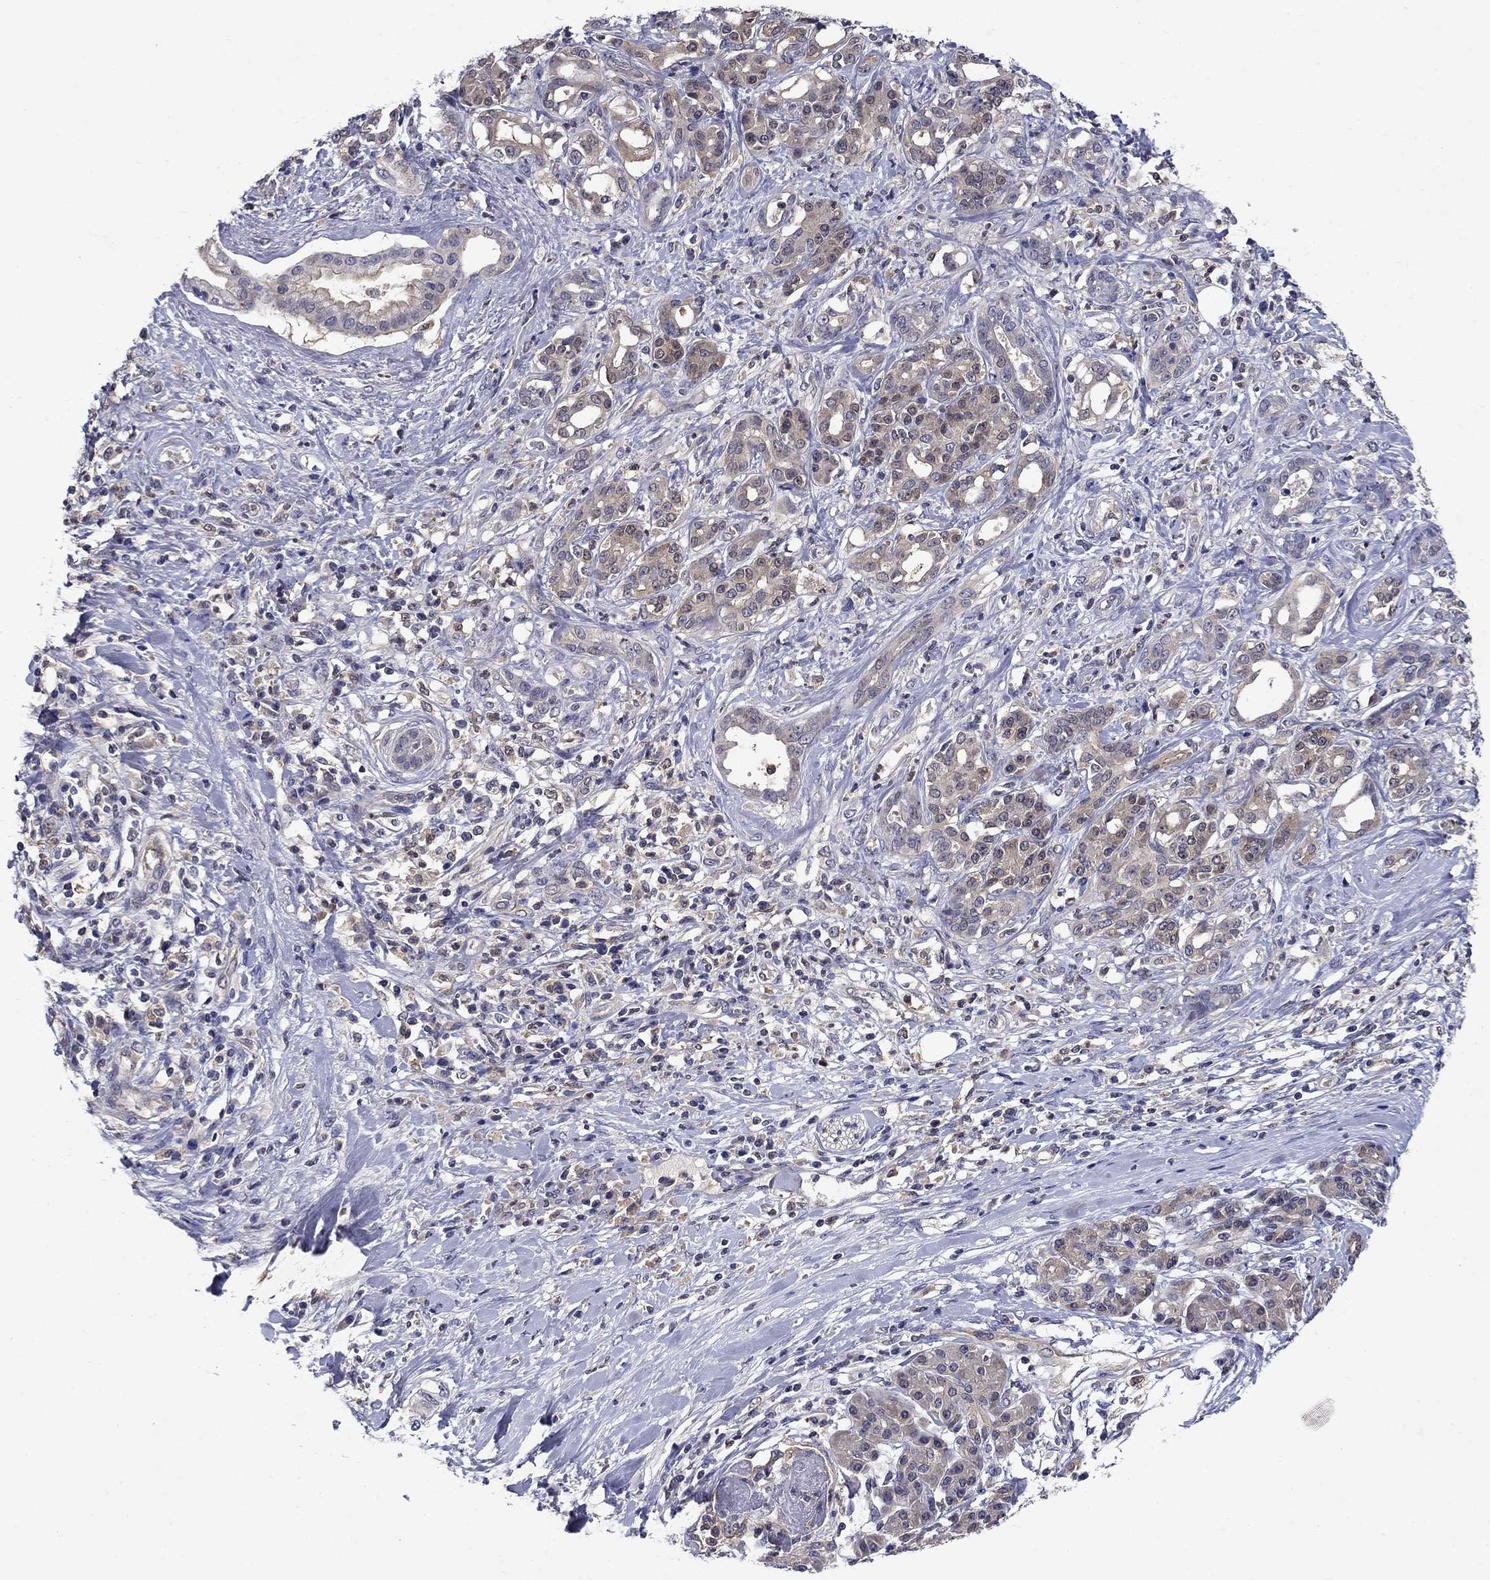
{"staining": {"intensity": "weak", "quantity": "<25%", "location": "cytoplasmic/membranous"}, "tissue": "pancreatic cancer", "cell_type": "Tumor cells", "image_type": "cancer", "snomed": [{"axis": "morphology", "description": "Adenocarcinoma, NOS"}, {"axis": "topography", "description": "Pancreas"}], "caption": "This image is of pancreatic adenocarcinoma stained with immunohistochemistry to label a protein in brown with the nuclei are counter-stained blue. There is no expression in tumor cells.", "gene": "GLTP", "patient": {"sex": "female", "age": 56}}